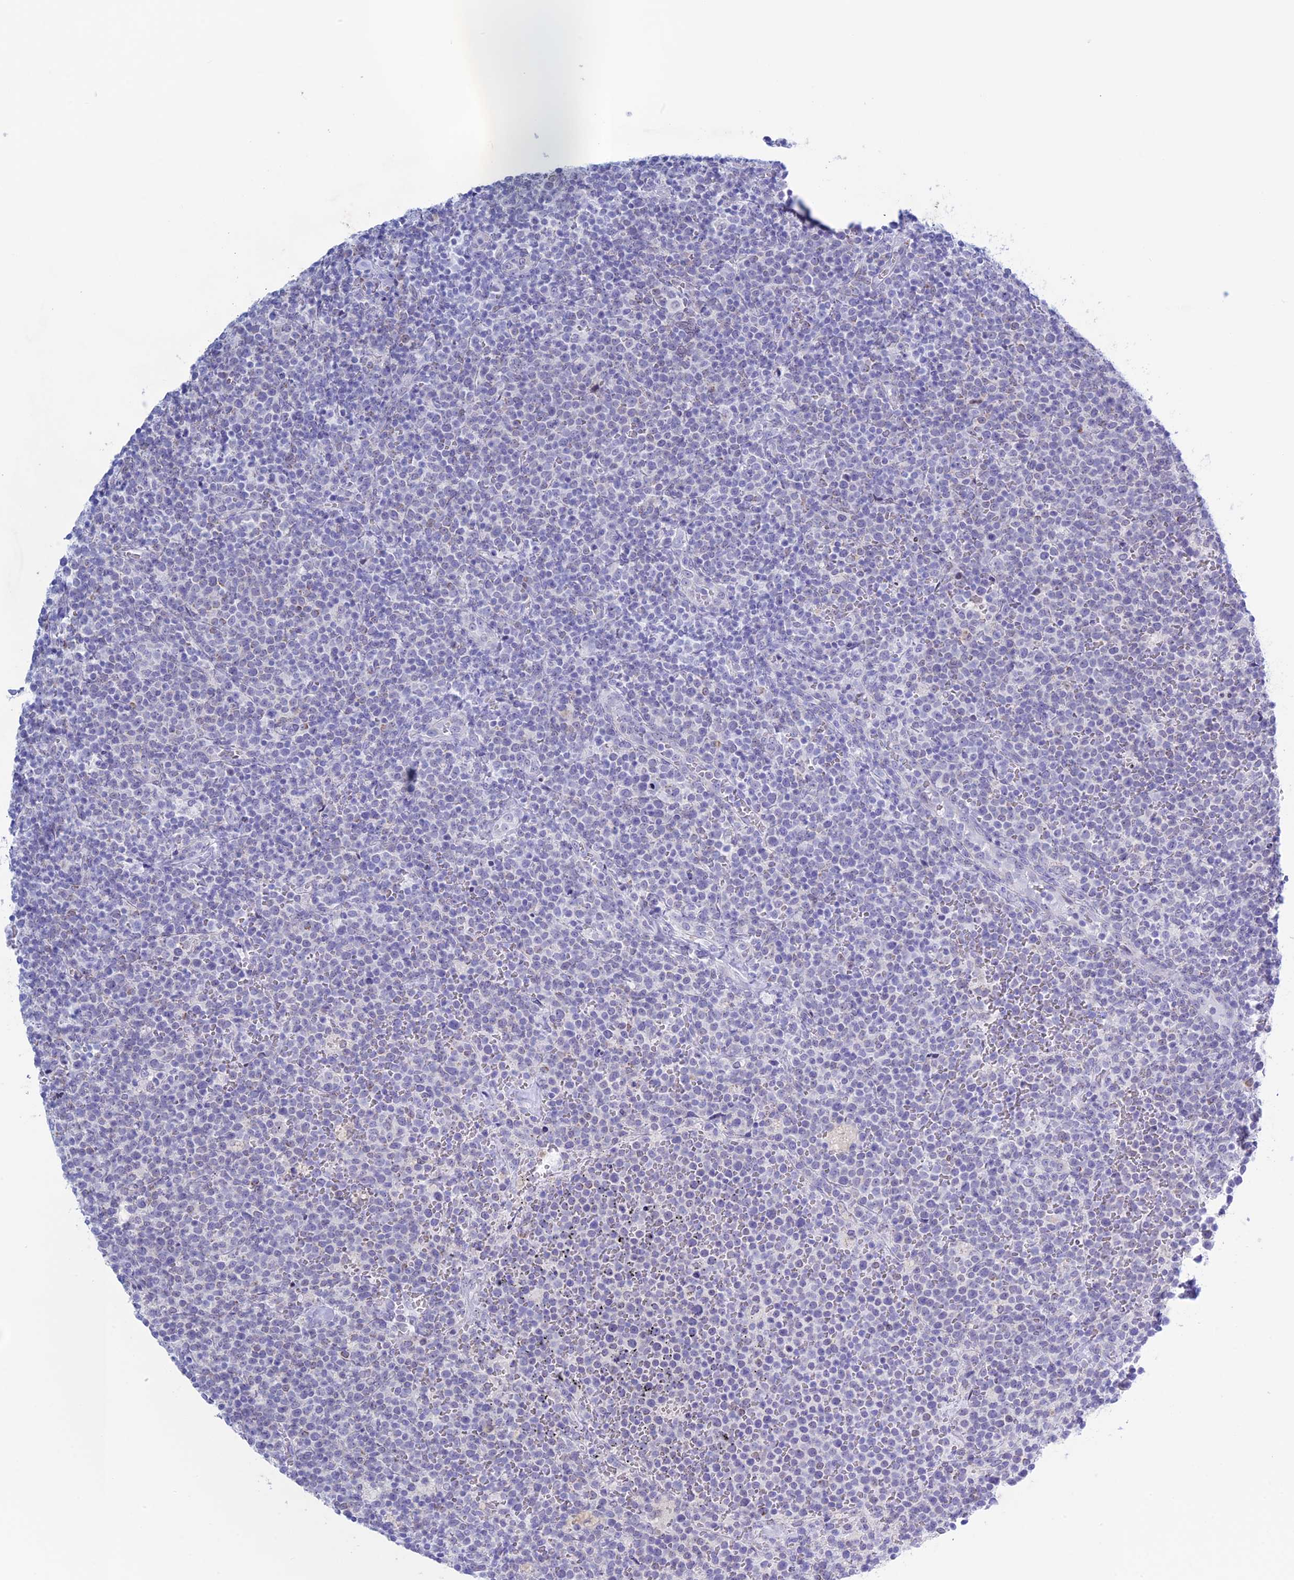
{"staining": {"intensity": "negative", "quantity": "none", "location": "none"}, "tissue": "lymphoma", "cell_type": "Tumor cells", "image_type": "cancer", "snomed": [{"axis": "morphology", "description": "Malignant lymphoma, non-Hodgkin's type, High grade"}, {"axis": "topography", "description": "Lymph node"}], "caption": "IHC photomicrograph of neoplastic tissue: human lymphoma stained with DAB demonstrates no significant protein positivity in tumor cells.", "gene": "LHFPL2", "patient": {"sex": "male", "age": 61}}